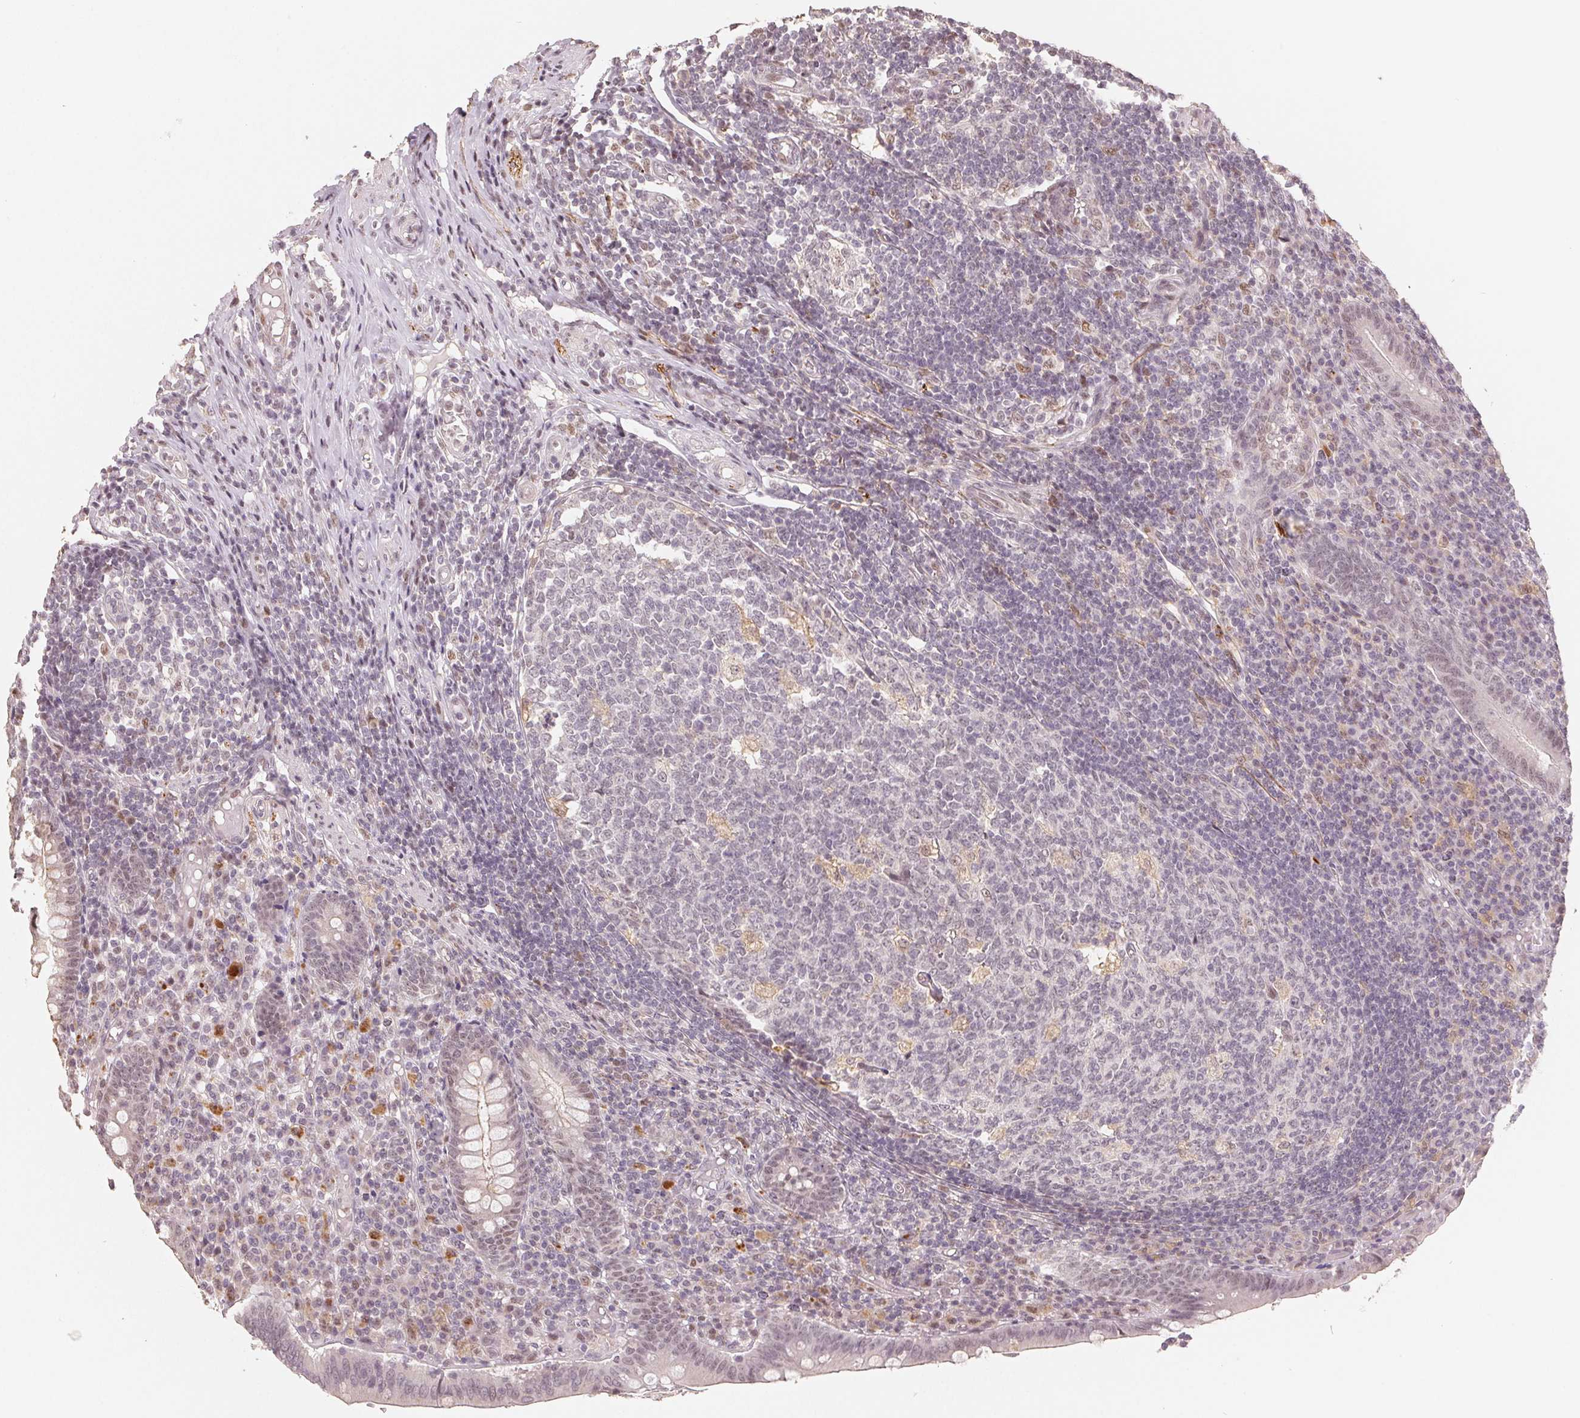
{"staining": {"intensity": "weak", "quantity": "25%-75%", "location": "nuclear"}, "tissue": "appendix", "cell_type": "Glandular cells", "image_type": "normal", "snomed": [{"axis": "morphology", "description": "Normal tissue, NOS"}, {"axis": "topography", "description": "Appendix"}], "caption": "IHC histopathology image of unremarkable appendix: human appendix stained using immunohistochemistry (IHC) exhibits low levels of weak protein expression localized specifically in the nuclear of glandular cells, appearing as a nuclear brown color.", "gene": "CCDC138", "patient": {"sex": "male", "age": 18}}